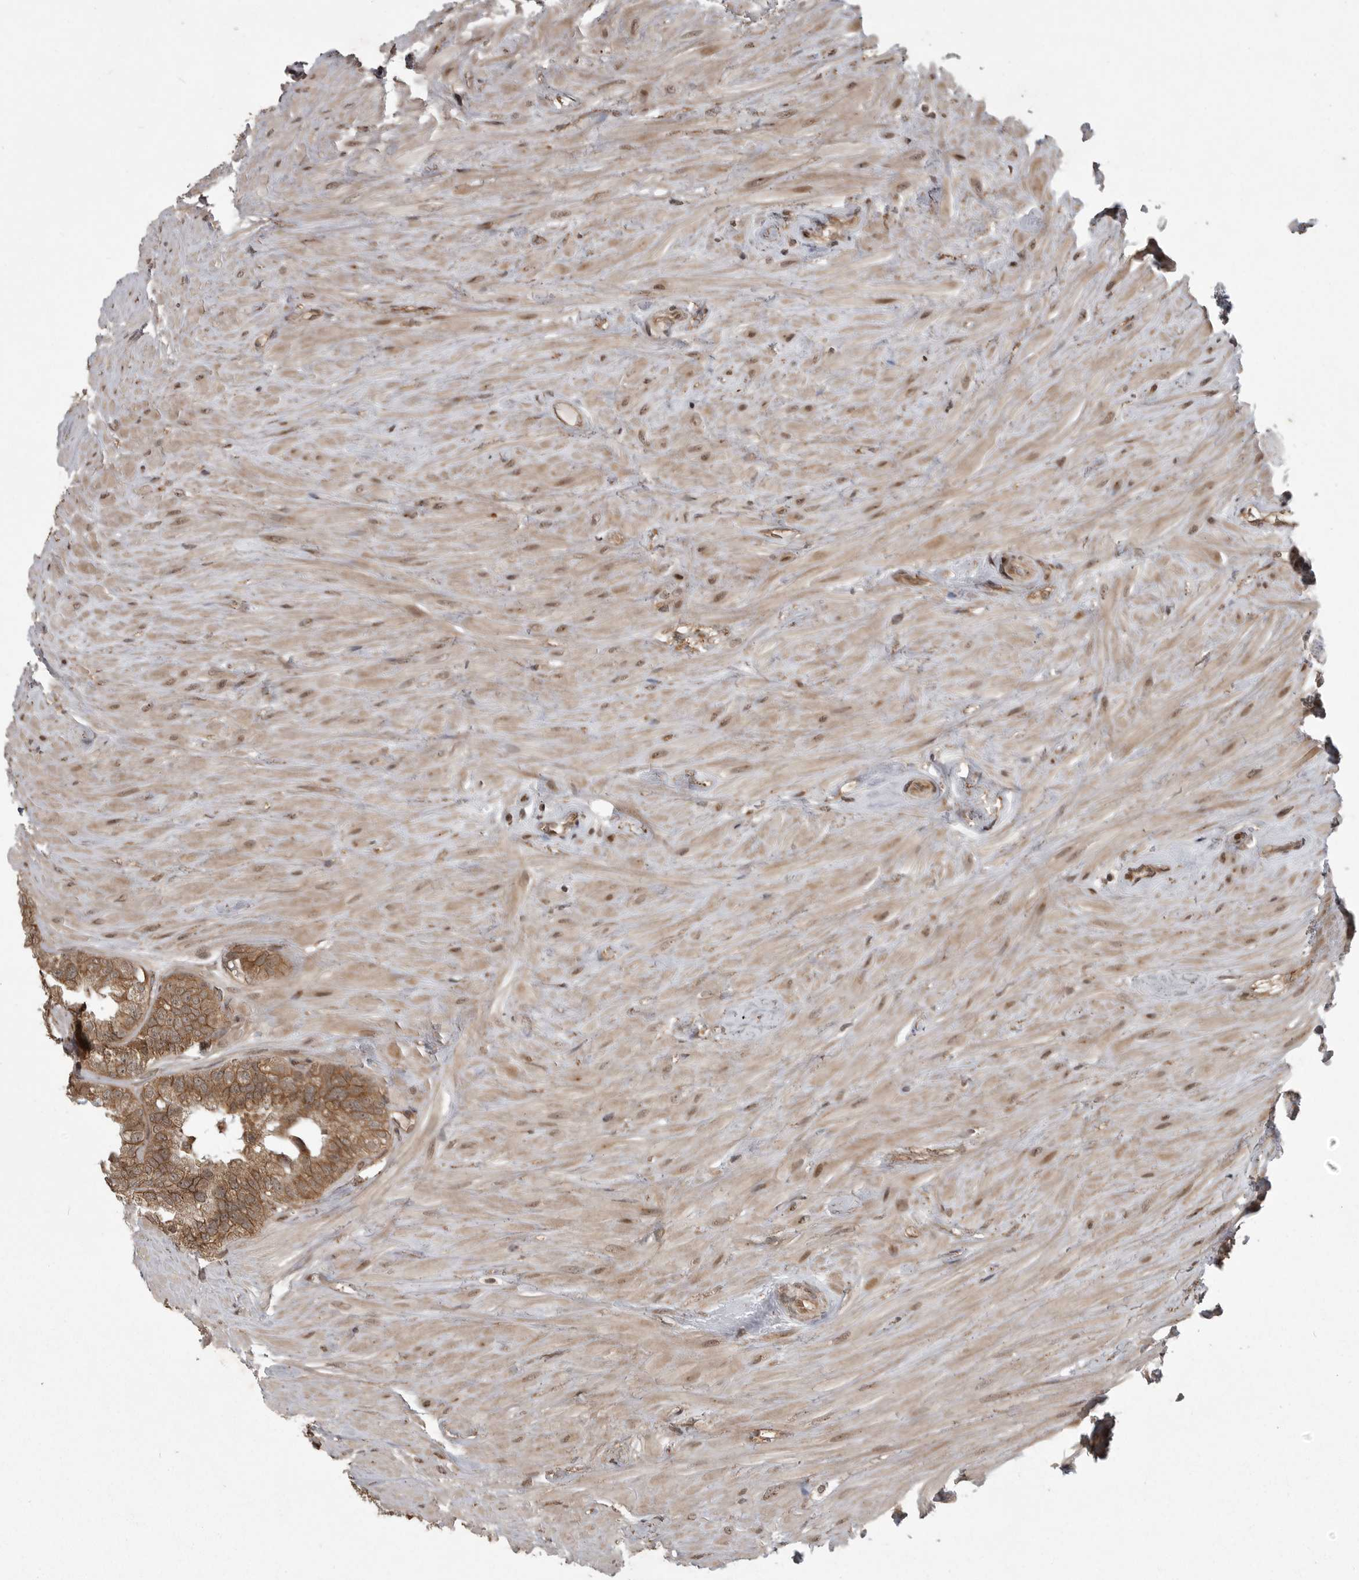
{"staining": {"intensity": "moderate", "quantity": ">75%", "location": "cytoplasmic/membranous"}, "tissue": "seminal vesicle", "cell_type": "Glandular cells", "image_type": "normal", "snomed": [{"axis": "morphology", "description": "Normal tissue, NOS"}, {"axis": "topography", "description": "Seminal veicle"}], "caption": "Seminal vesicle stained with IHC reveals moderate cytoplasmic/membranous positivity in approximately >75% of glandular cells. The staining was performed using DAB, with brown indicating positive protein expression. Nuclei are stained blue with hematoxylin.", "gene": "DNAJC8", "patient": {"sex": "male", "age": 80}}